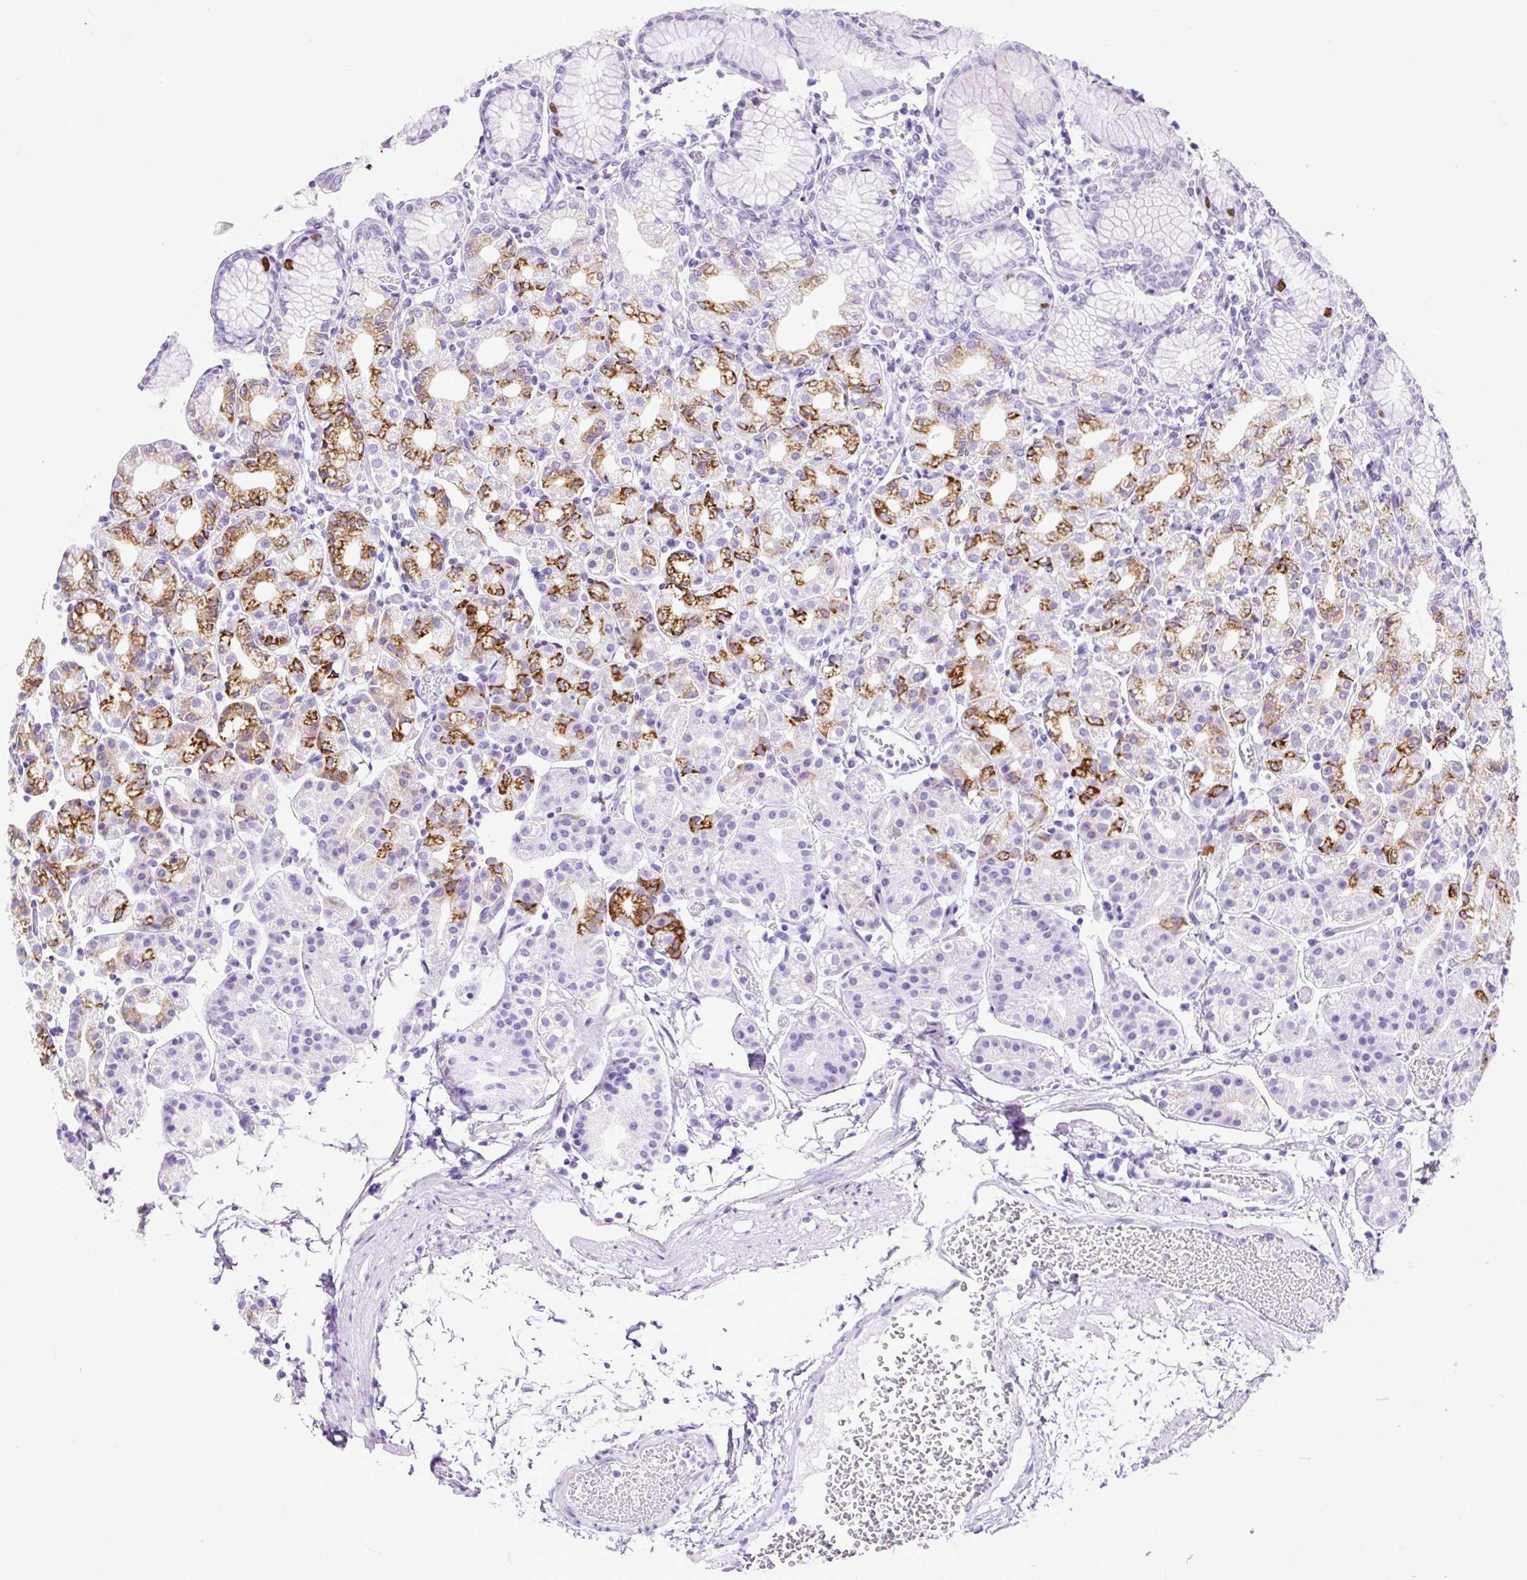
{"staining": {"intensity": "strong", "quantity": "<25%", "location": "cytoplasmic/membranous"}, "tissue": "stomach", "cell_type": "Glandular cells", "image_type": "normal", "snomed": [{"axis": "morphology", "description": "Normal tissue, NOS"}, {"axis": "topography", "description": "Stomach"}], "caption": "Immunohistochemical staining of normal human stomach exhibits strong cytoplasmic/membranous protein expression in about <25% of glandular cells.", "gene": "RACGAP1", "patient": {"sex": "female", "age": 57}}